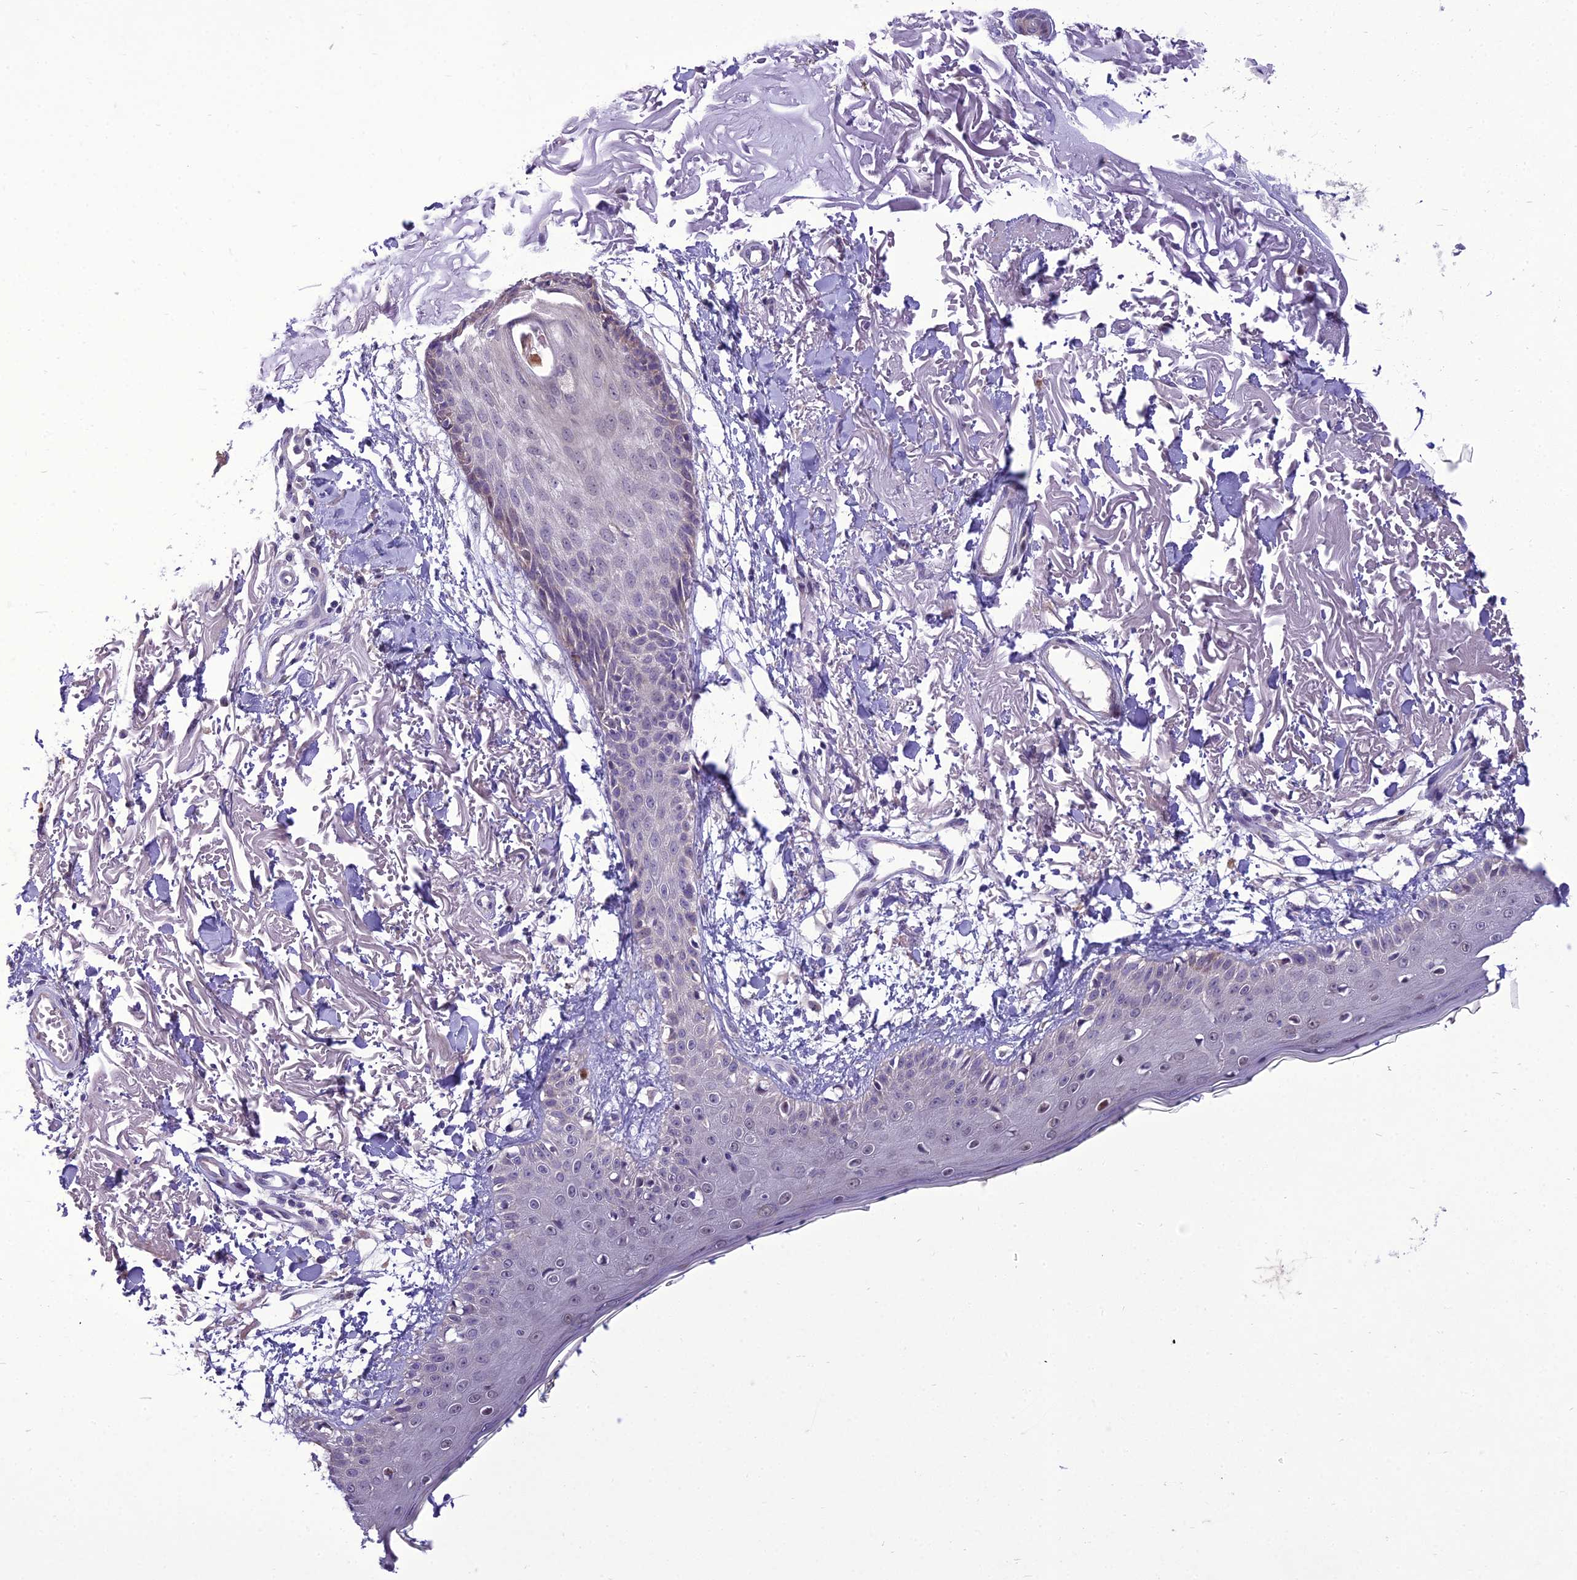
{"staining": {"intensity": "negative", "quantity": "none", "location": "none"}, "tissue": "skin", "cell_type": "Fibroblasts", "image_type": "normal", "snomed": [{"axis": "morphology", "description": "Normal tissue, NOS"}, {"axis": "morphology", "description": "Squamous cell carcinoma, NOS"}, {"axis": "topography", "description": "Skin"}, {"axis": "topography", "description": "Peripheral nerve tissue"}], "caption": "Protein analysis of benign skin exhibits no significant staining in fibroblasts.", "gene": "NEURL2", "patient": {"sex": "male", "age": 83}}